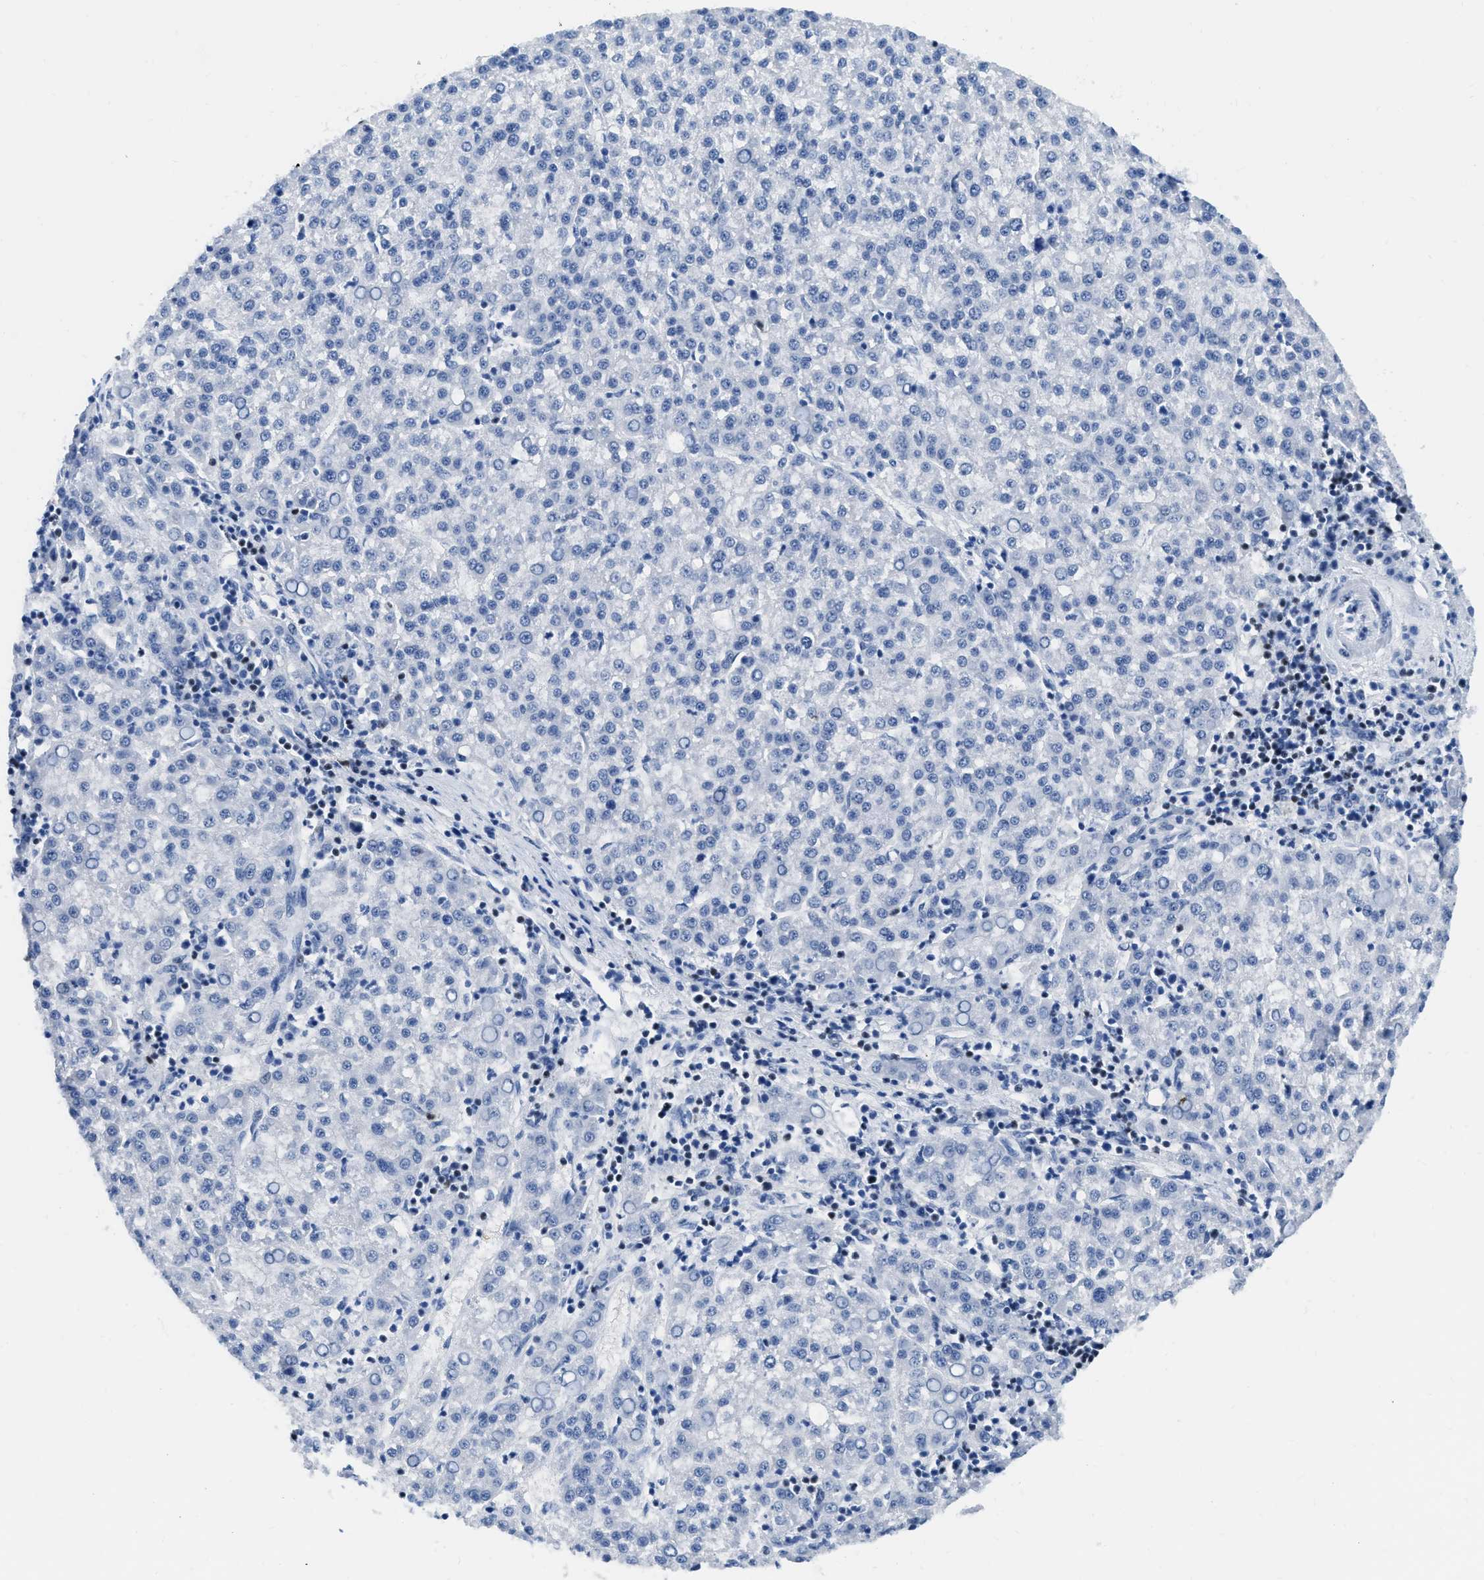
{"staining": {"intensity": "negative", "quantity": "none", "location": "none"}, "tissue": "liver cancer", "cell_type": "Tumor cells", "image_type": "cancer", "snomed": [{"axis": "morphology", "description": "Carcinoma, Hepatocellular, NOS"}, {"axis": "topography", "description": "Liver"}], "caption": "The micrograph shows no significant expression in tumor cells of hepatocellular carcinoma (liver). (DAB IHC visualized using brightfield microscopy, high magnification).", "gene": "TCF7", "patient": {"sex": "female", "age": 58}}